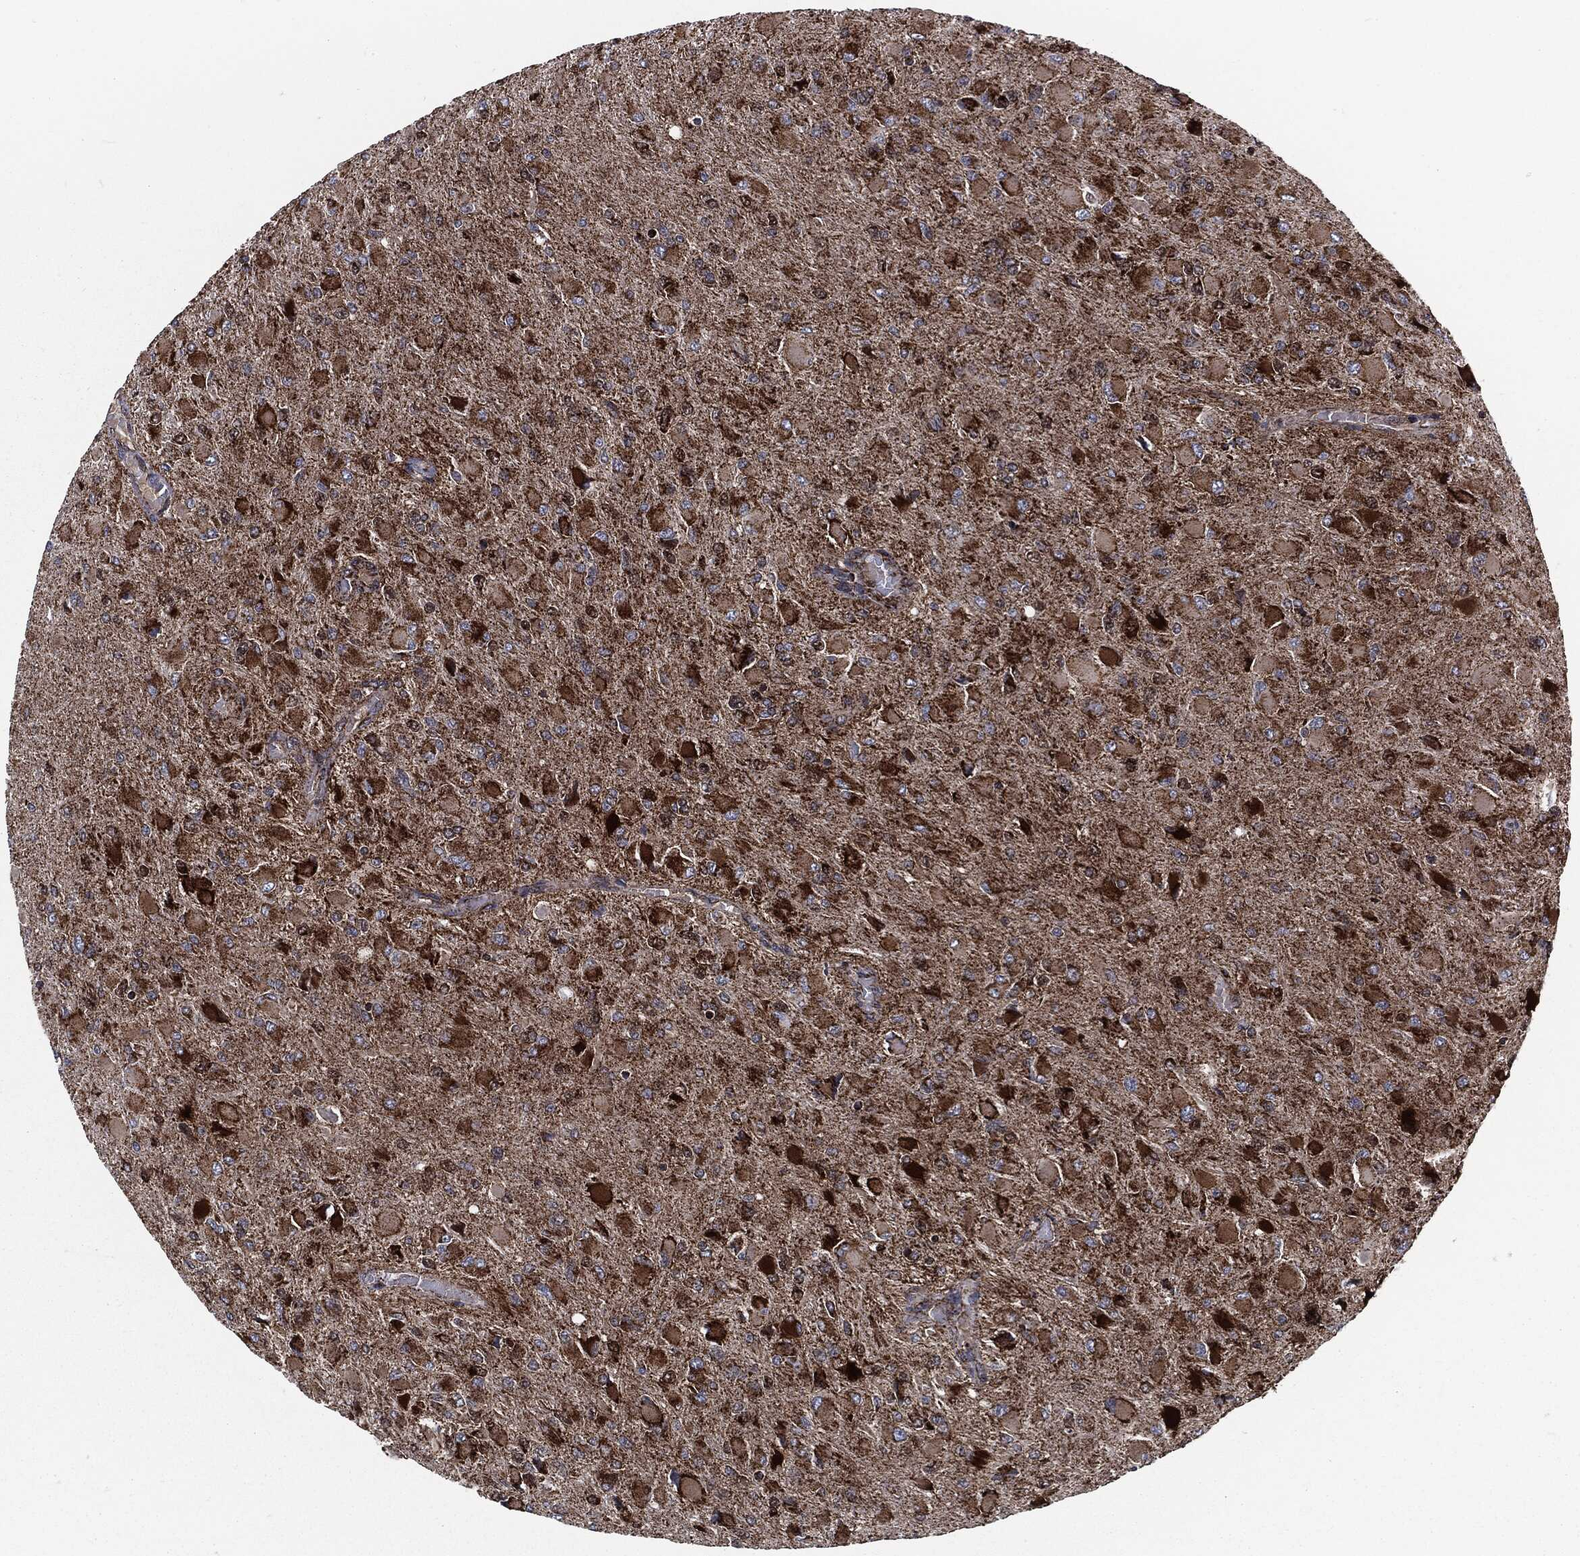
{"staining": {"intensity": "strong", "quantity": "25%-75%", "location": "cytoplasmic/membranous"}, "tissue": "glioma", "cell_type": "Tumor cells", "image_type": "cancer", "snomed": [{"axis": "morphology", "description": "Glioma, malignant, High grade"}, {"axis": "topography", "description": "Cerebral cortex"}], "caption": "This micrograph exhibits malignant glioma (high-grade) stained with IHC to label a protein in brown. The cytoplasmic/membranous of tumor cells show strong positivity for the protein. Nuclei are counter-stained blue.", "gene": "FH", "patient": {"sex": "female", "age": 36}}